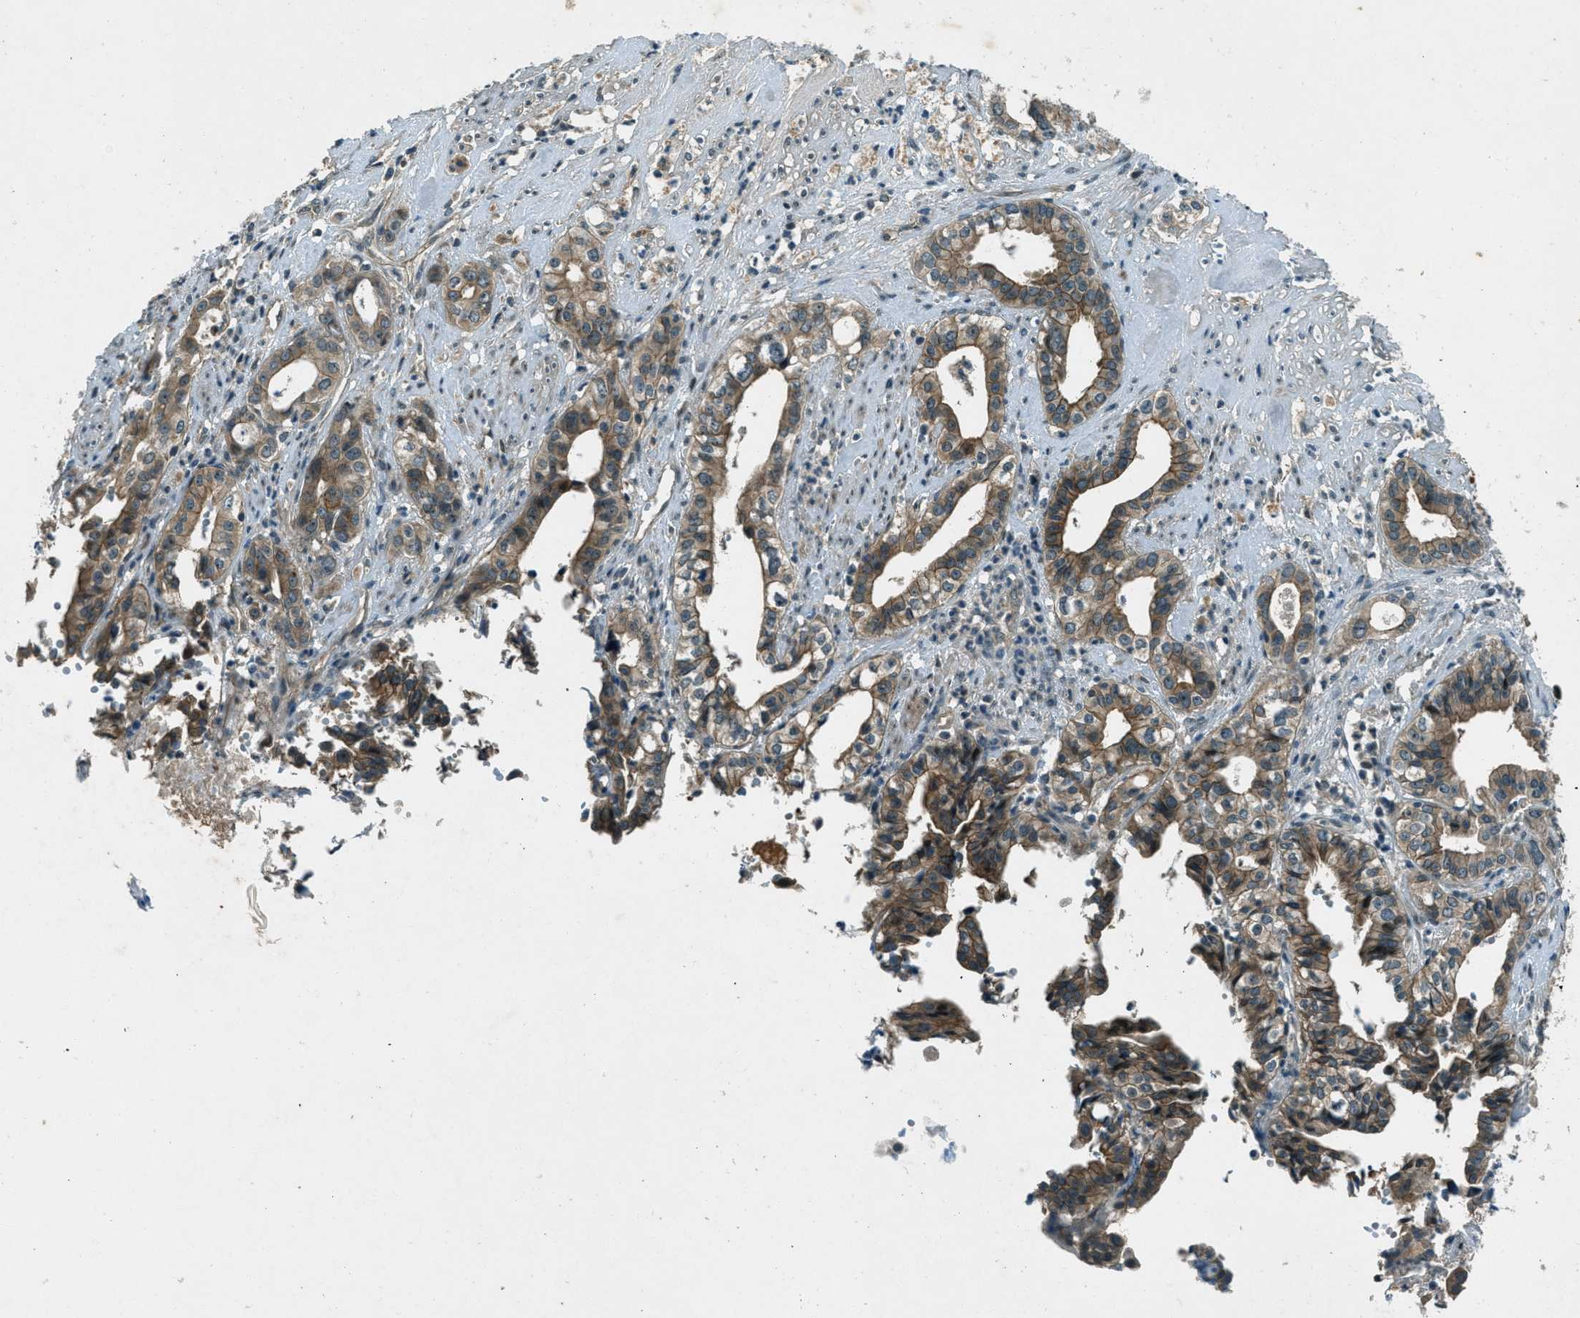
{"staining": {"intensity": "weak", "quantity": ">75%", "location": "cytoplasmic/membranous"}, "tissue": "liver cancer", "cell_type": "Tumor cells", "image_type": "cancer", "snomed": [{"axis": "morphology", "description": "Cholangiocarcinoma"}, {"axis": "topography", "description": "Liver"}], "caption": "Immunohistochemistry (IHC) of liver cancer (cholangiocarcinoma) reveals low levels of weak cytoplasmic/membranous staining in approximately >75% of tumor cells.", "gene": "STK11", "patient": {"sex": "female", "age": 61}}